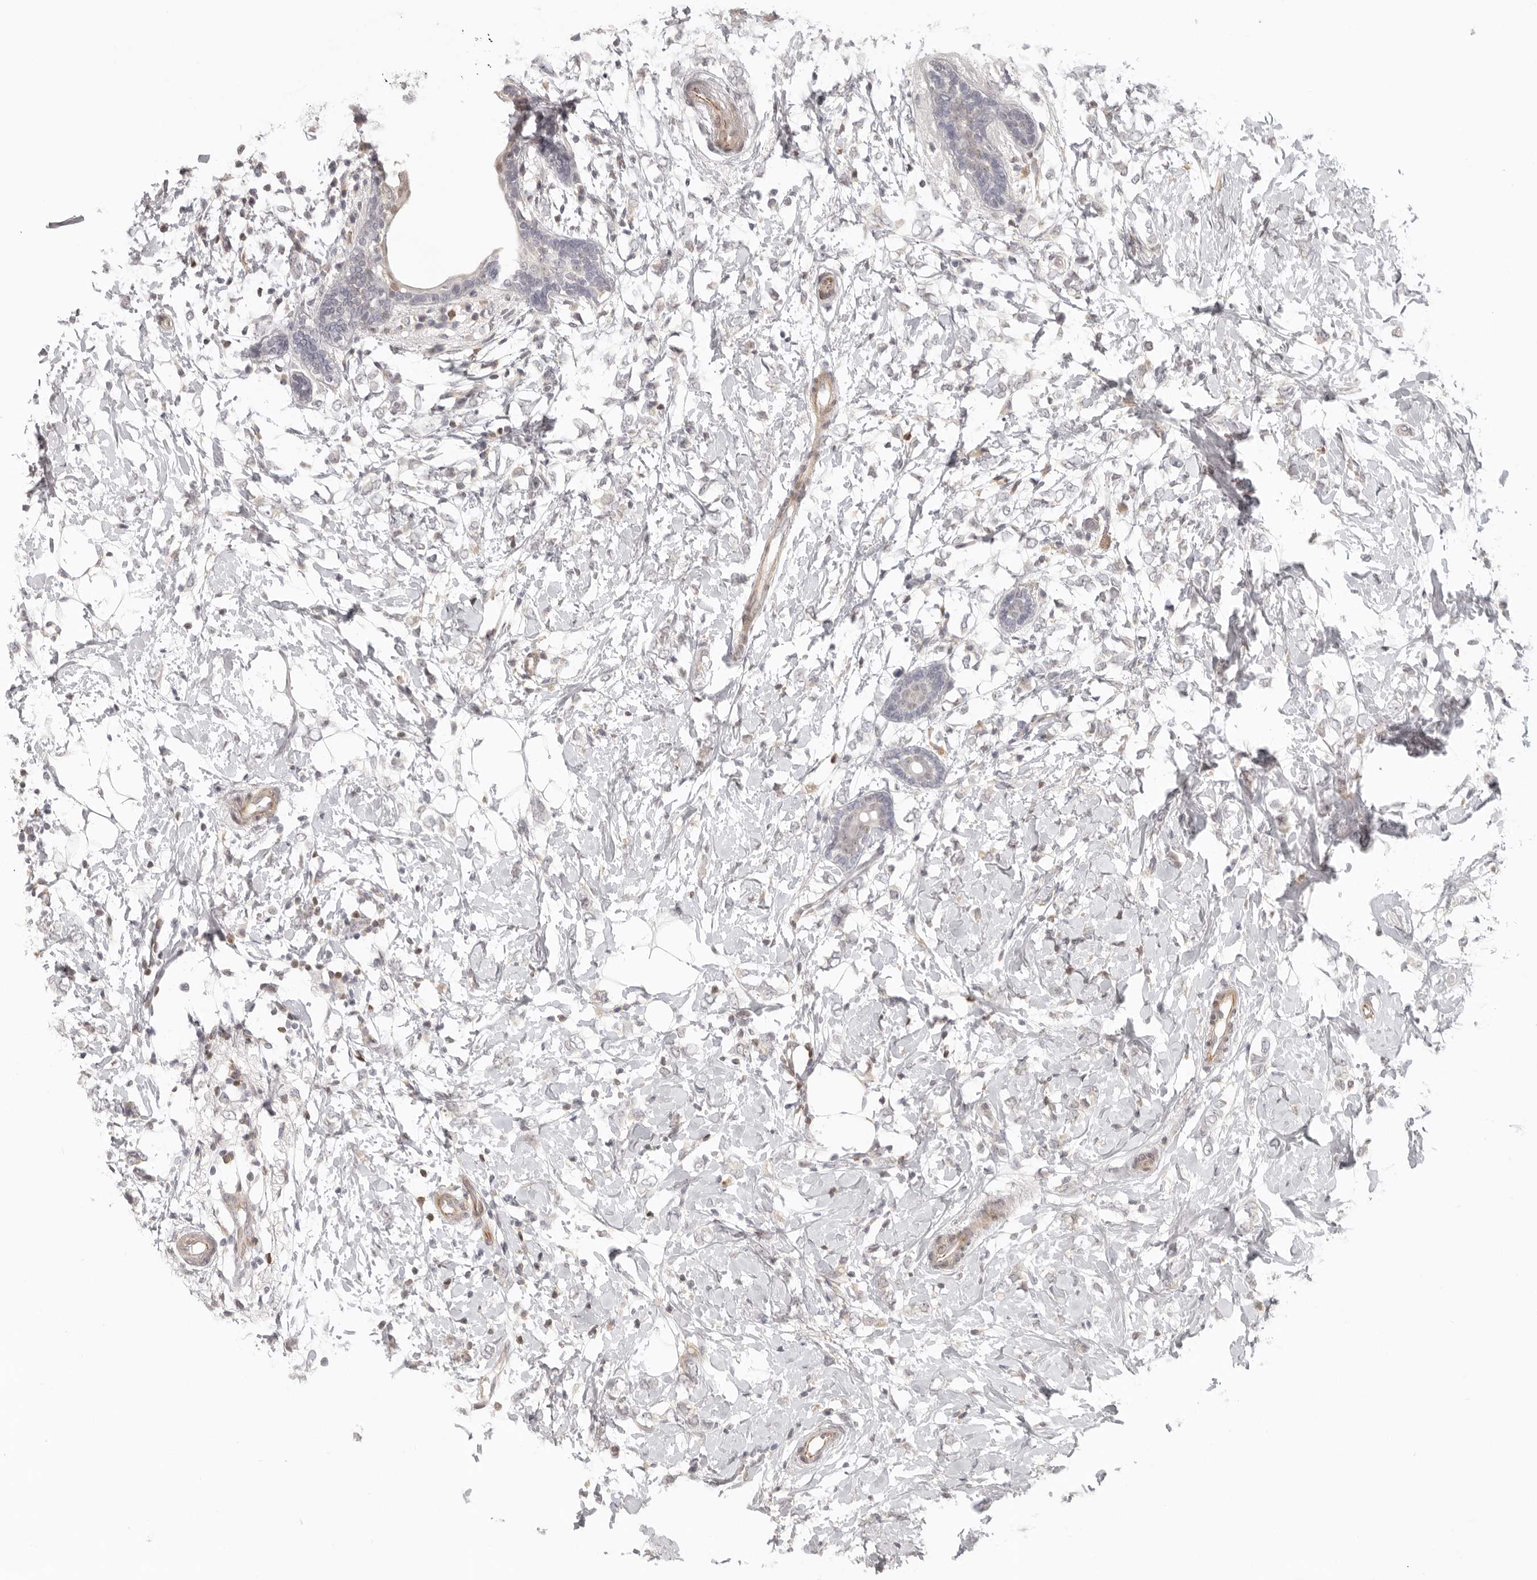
{"staining": {"intensity": "negative", "quantity": "none", "location": "none"}, "tissue": "breast cancer", "cell_type": "Tumor cells", "image_type": "cancer", "snomed": [{"axis": "morphology", "description": "Normal tissue, NOS"}, {"axis": "morphology", "description": "Lobular carcinoma"}, {"axis": "topography", "description": "Breast"}], "caption": "This is an immunohistochemistry (IHC) photomicrograph of human lobular carcinoma (breast). There is no expression in tumor cells.", "gene": "AHDC1", "patient": {"sex": "female", "age": 47}}